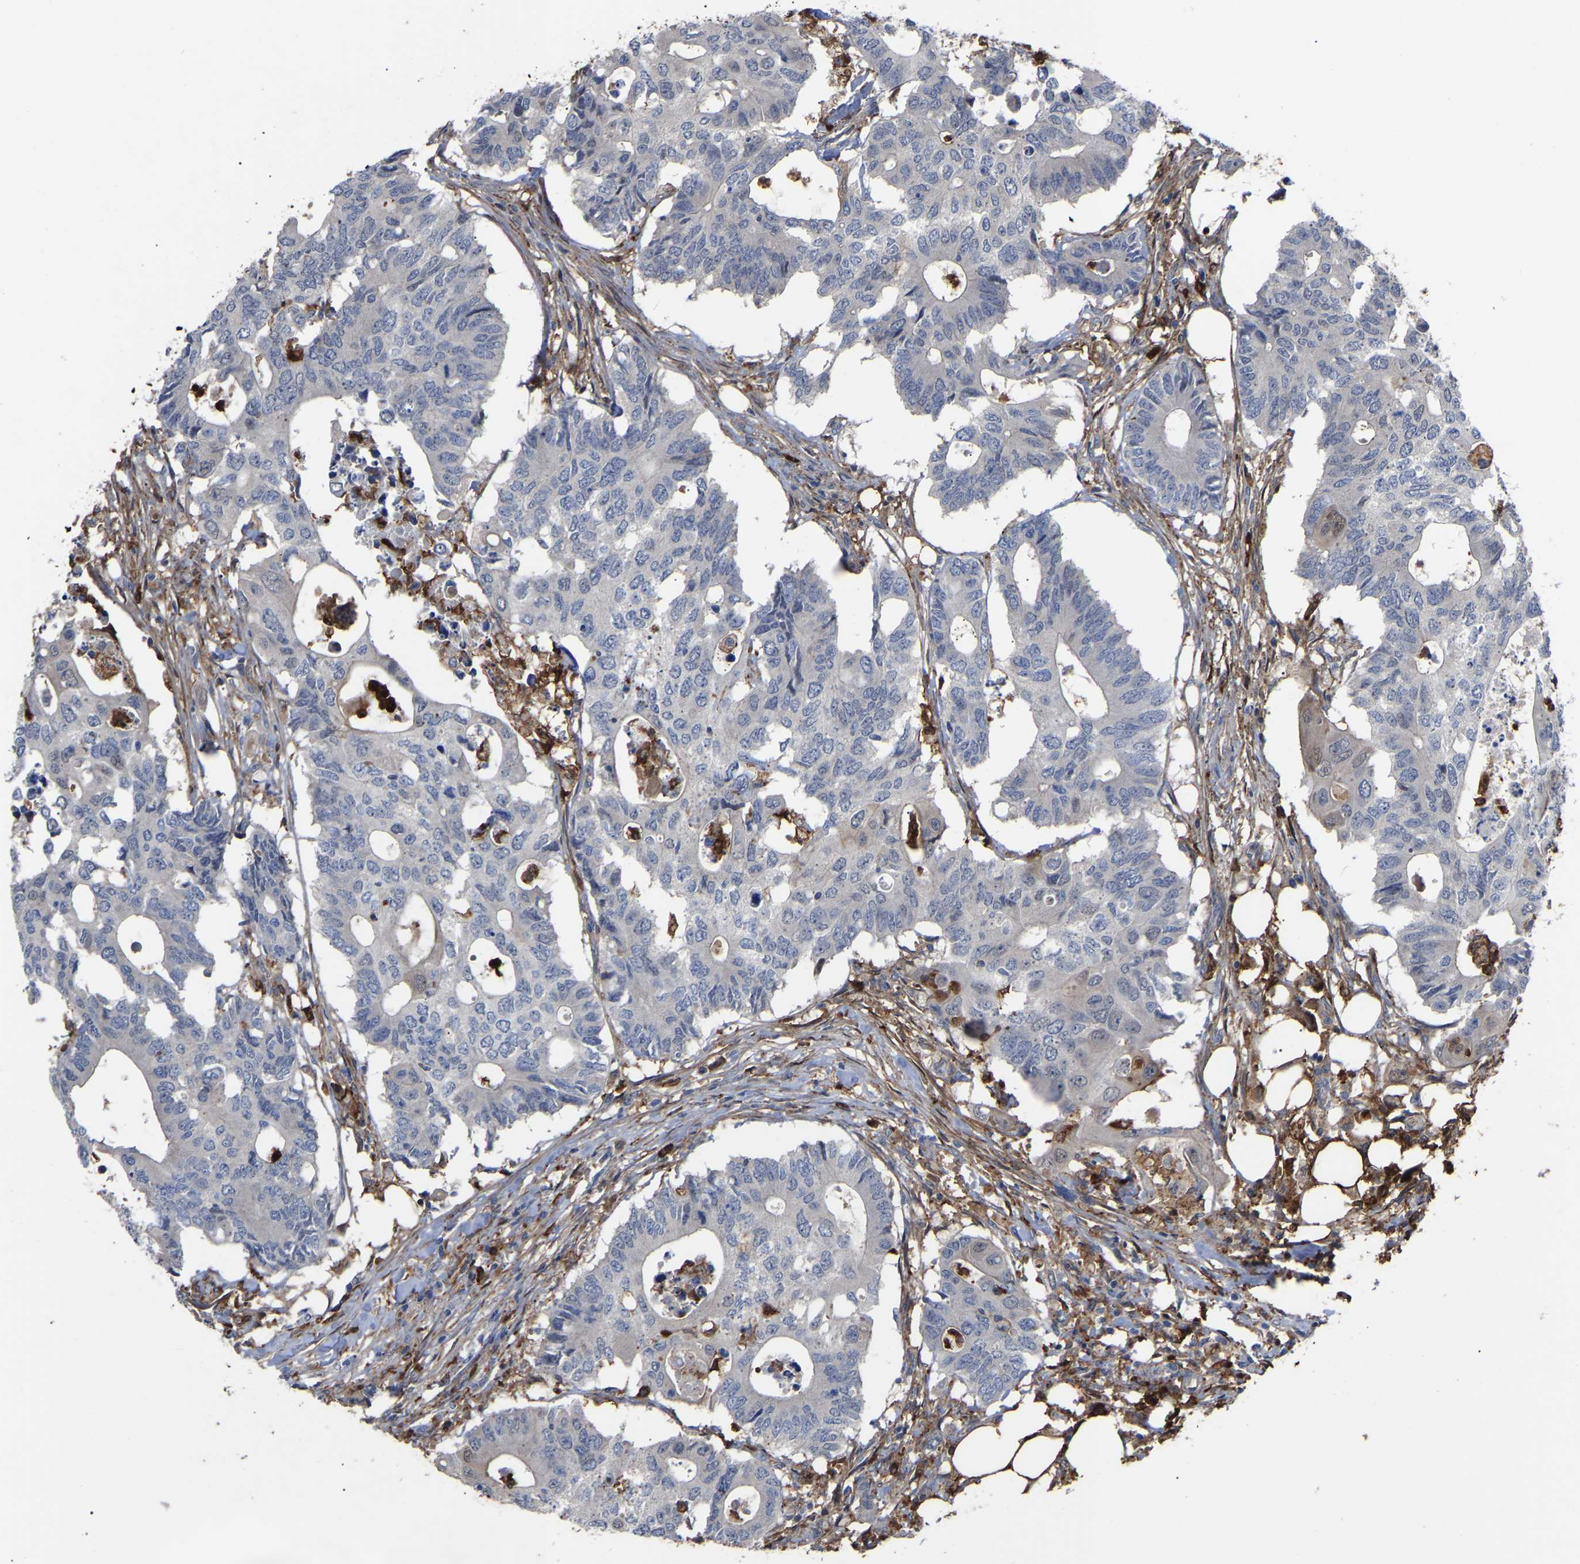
{"staining": {"intensity": "negative", "quantity": "none", "location": "none"}, "tissue": "colorectal cancer", "cell_type": "Tumor cells", "image_type": "cancer", "snomed": [{"axis": "morphology", "description": "Adenocarcinoma, NOS"}, {"axis": "topography", "description": "Colon"}], "caption": "IHC of colorectal adenocarcinoma displays no staining in tumor cells. (DAB immunohistochemistry (IHC), high magnification).", "gene": "CIT", "patient": {"sex": "male", "age": 71}}